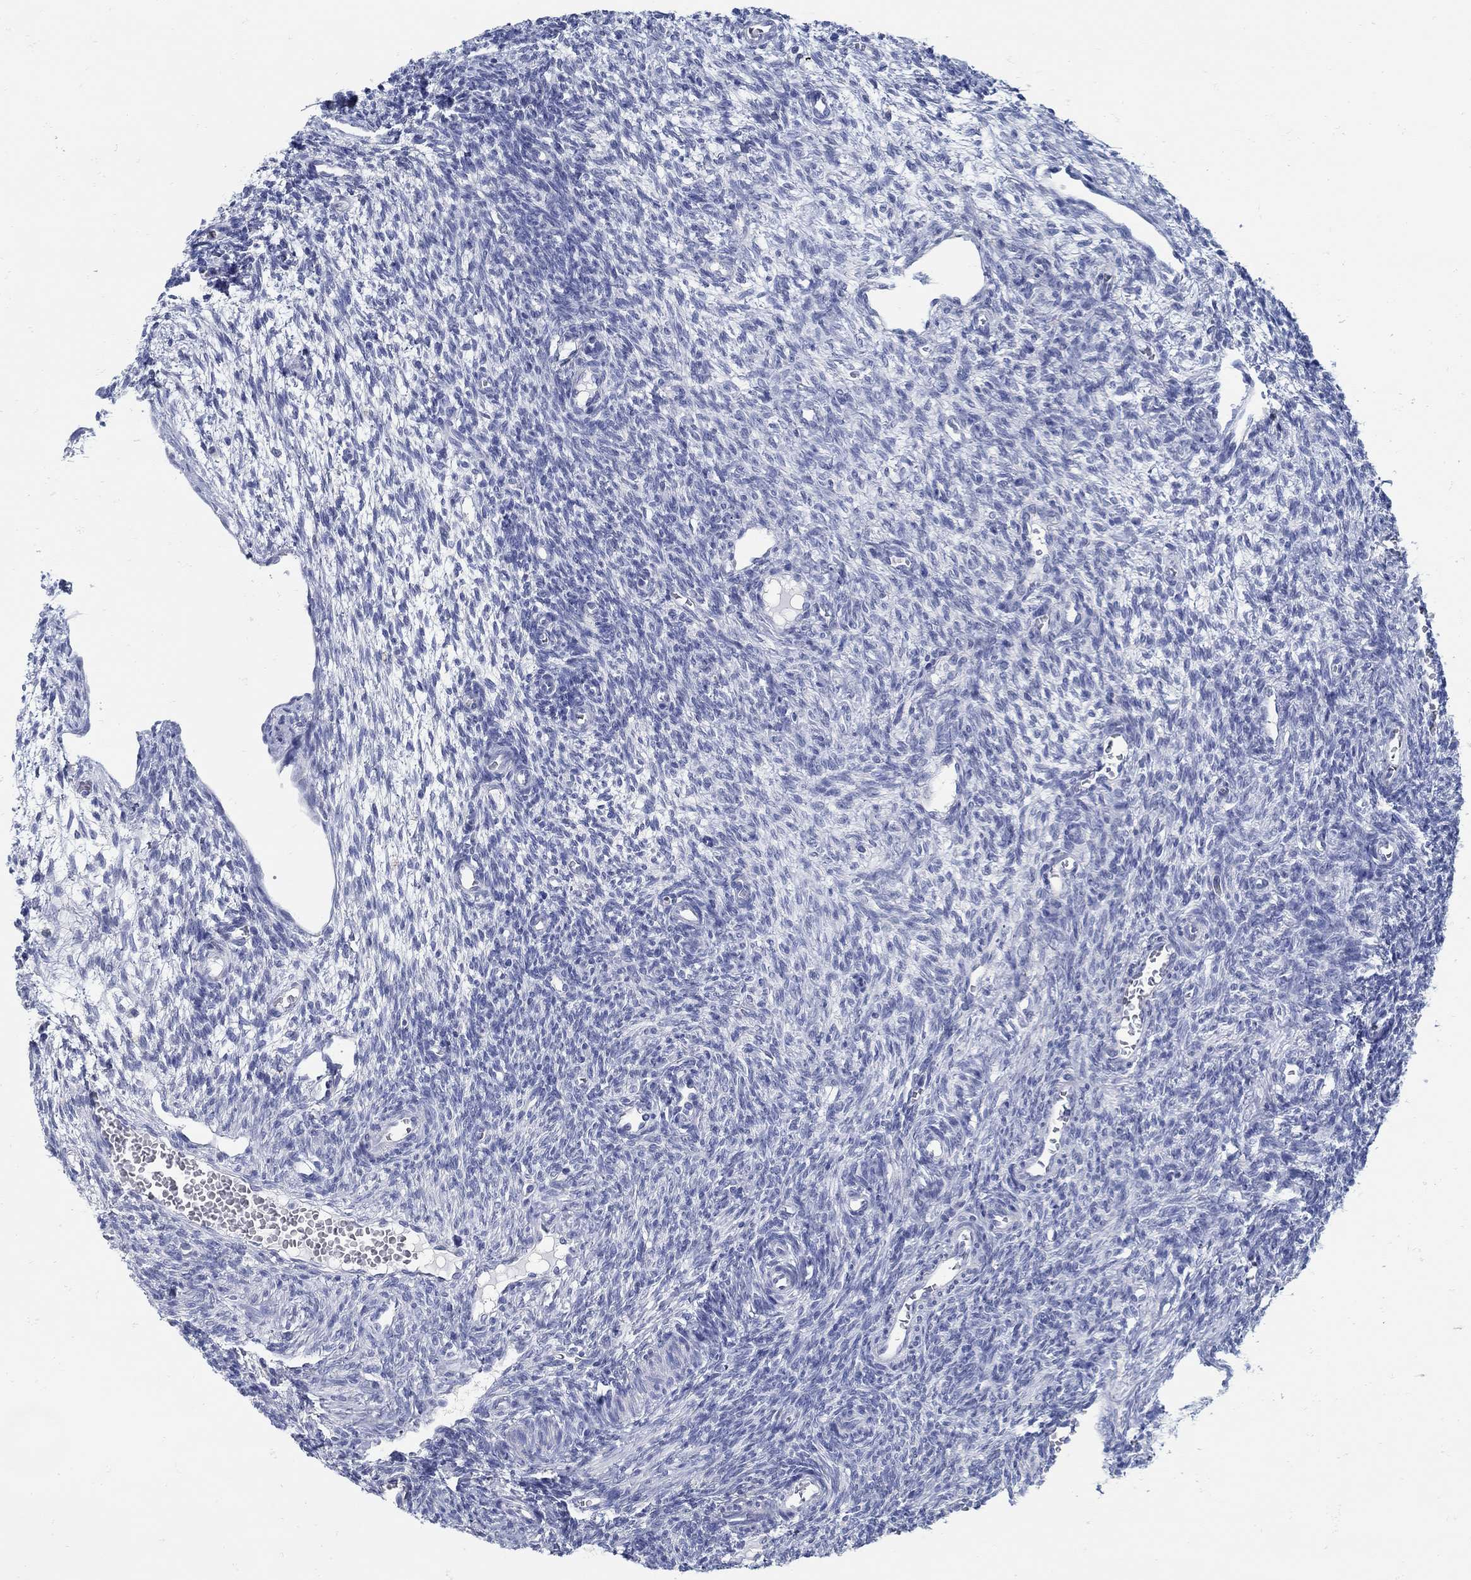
{"staining": {"intensity": "negative", "quantity": "none", "location": "none"}, "tissue": "ovary", "cell_type": "Follicle cells", "image_type": "normal", "snomed": [{"axis": "morphology", "description": "Normal tissue, NOS"}, {"axis": "topography", "description": "Ovary"}], "caption": "This is a image of immunohistochemistry staining of normal ovary, which shows no expression in follicle cells. (DAB immunohistochemistry with hematoxylin counter stain).", "gene": "ZFAND4", "patient": {"sex": "female", "age": 27}}